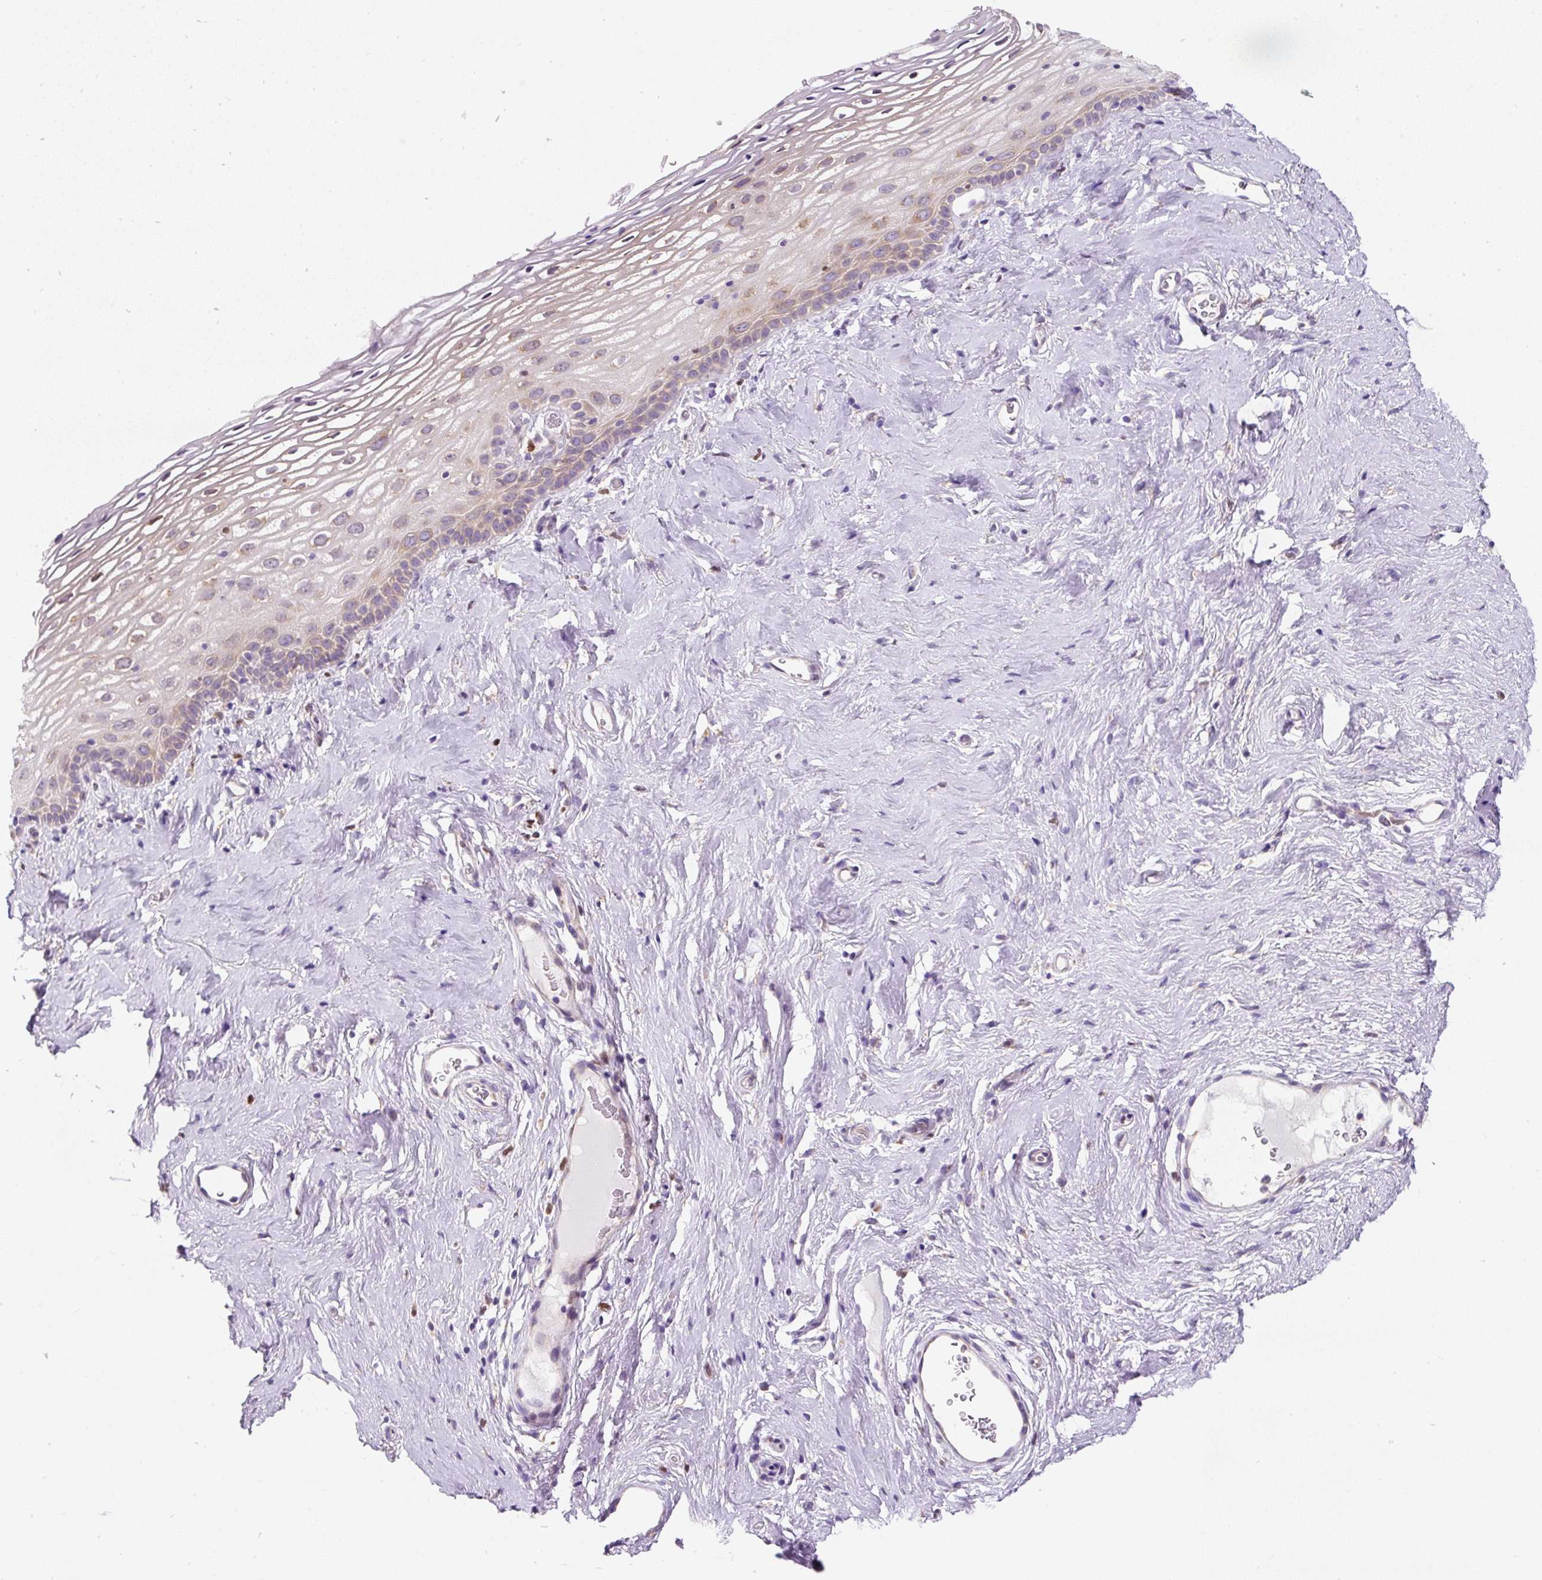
{"staining": {"intensity": "weak", "quantity": "<25%", "location": "cytoplasmic/membranous"}, "tissue": "vagina", "cell_type": "Squamous epithelial cells", "image_type": "normal", "snomed": [{"axis": "morphology", "description": "Normal tissue, NOS"}, {"axis": "morphology", "description": "Adenocarcinoma, NOS"}, {"axis": "topography", "description": "Rectum"}, {"axis": "topography", "description": "Vagina"}, {"axis": "topography", "description": "Peripheral nerve tissue"}], "caption": "Histopathology image shows no protein expression in squamous epithelial cells of benign vagina. The staining was performed using DAB to visualize the protein expression in brown, while the nuclei were stained in blue with hematoxylin (Magnification: 20x).", "gene": "DDOST", "patient": {"sex": "female", "age": 71}}